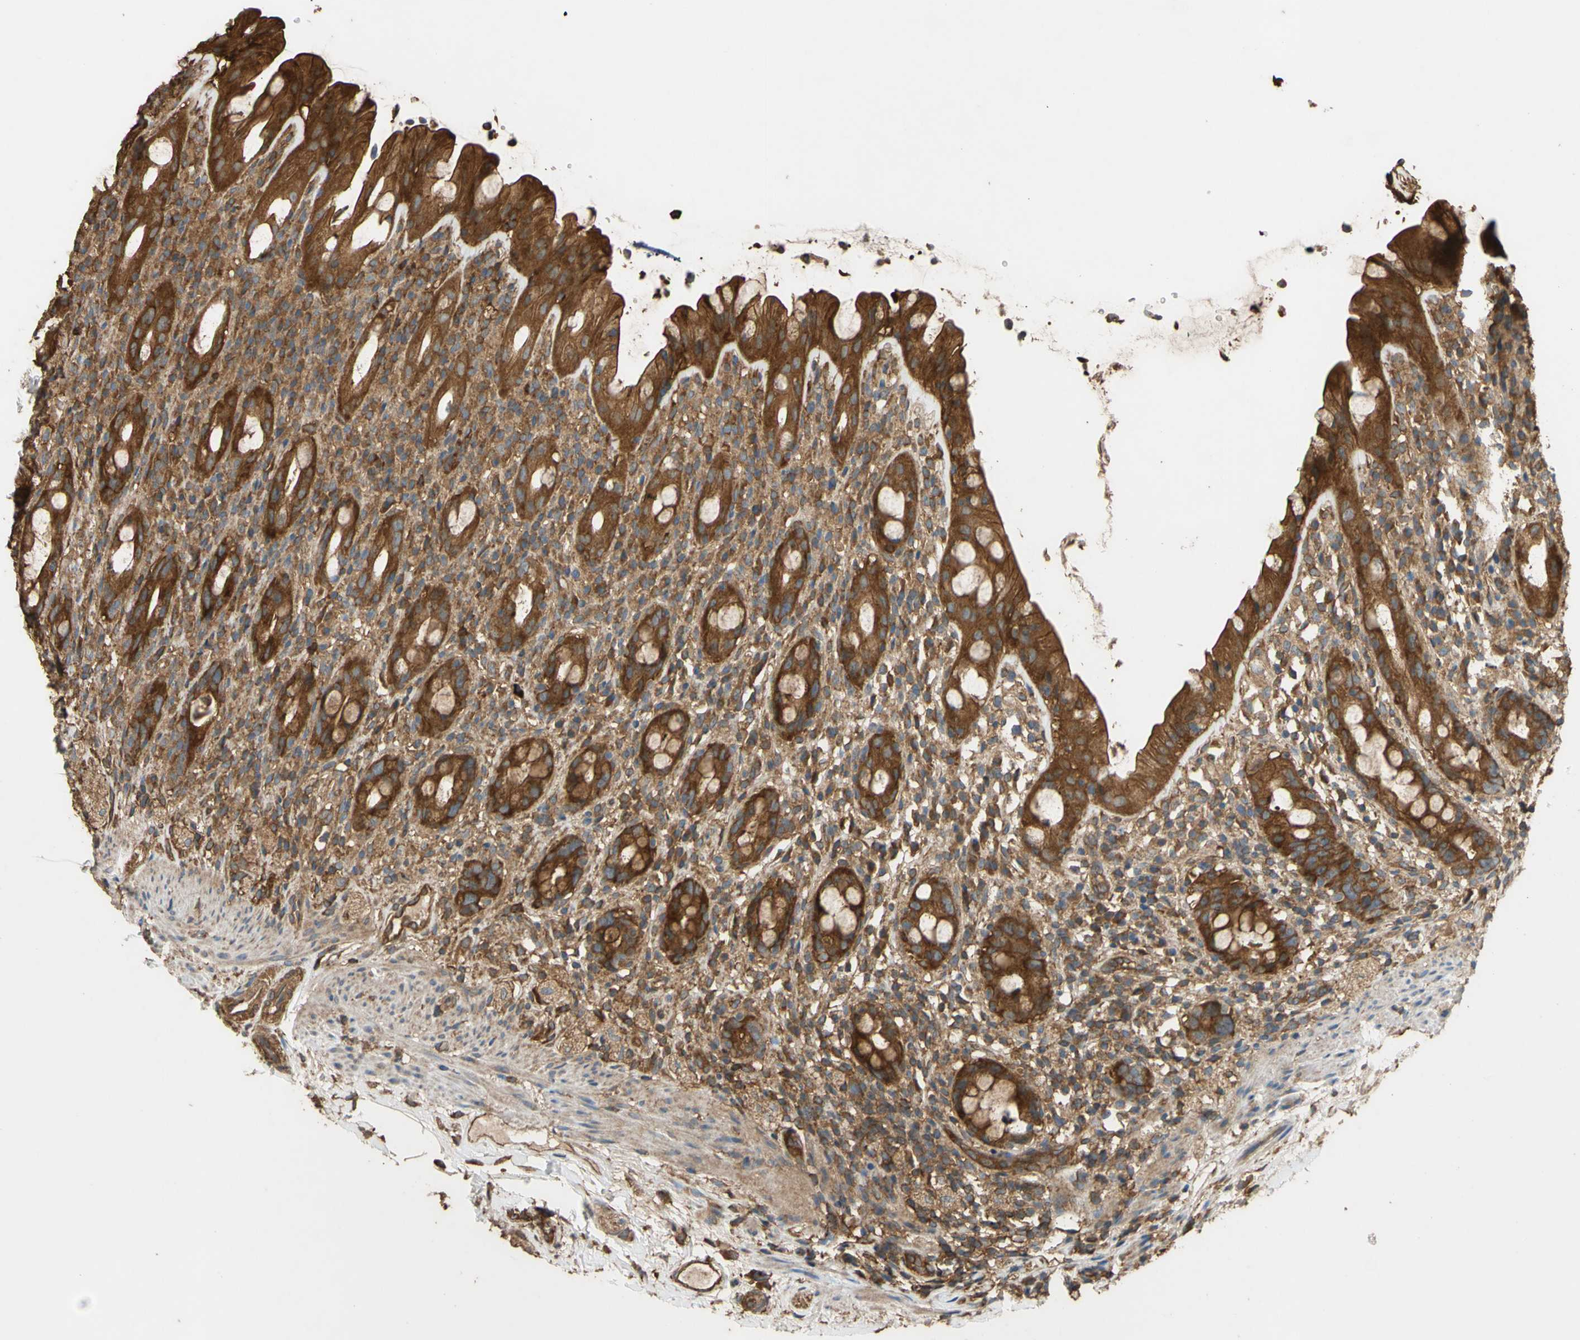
{"staining": {"intensity": "strong", "quantity": ">75%", "location": "cytoplasmic/membranous"}, "tissue": "rectum", "cell_type": "Glandular cells", "image_type": "normal", "snomed": [{"axis": "morphology", "description": "Normal tissue, NOS"}, {"axis": "topography", "description": "Rectum"}], "caption": "Protein expression analysis of benign rectum exhibits strong cytoplasmic/membranous expression in approximately >75% of glandular cells.", "gene": "CTTN", "patient": {"sex": "male", "age": 44}}